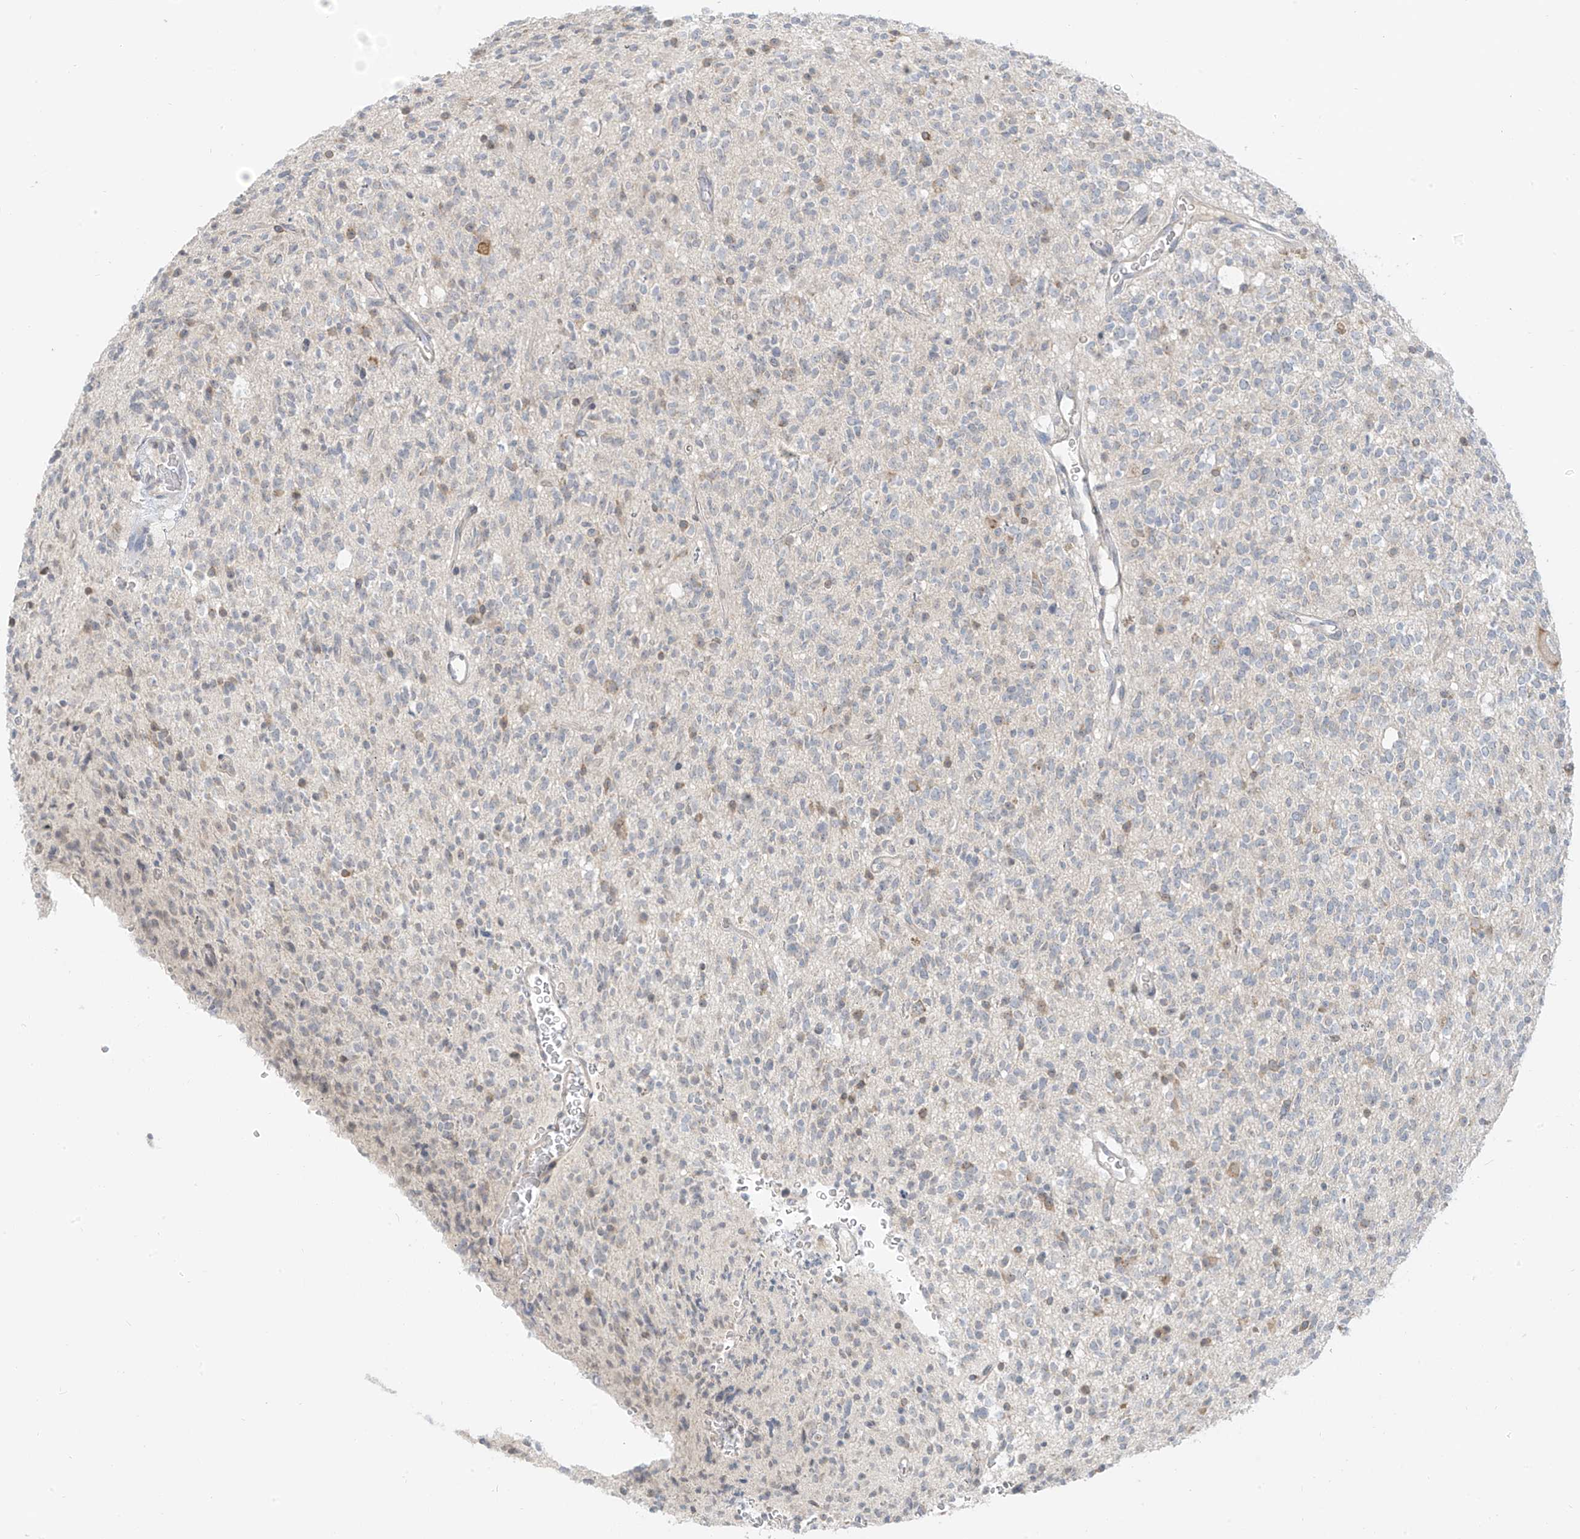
{"staining": {"intensity": "negative", "quantity": "none", "location": "none"}, "tissue": "glioma", "cell_type": "Tumor cells", "image_type": "cancer", "snomed": [{"axis": "morphology", "description": "Glioma, malignant, High grade"}, {"axis": "topography", "description": "Brain"}], "caption": "An image of glioma stained for a protein demonstrates no brown staining in tumor cells. (Stains: DAB (3,3'-diaminobenzidine) immunohistochemistry with hematoxylin counter stain, Microscopy: brightfield microscopy at high magnification).", "gene": "C2orf42", "patient": {"sex": "male", "age": 34}}